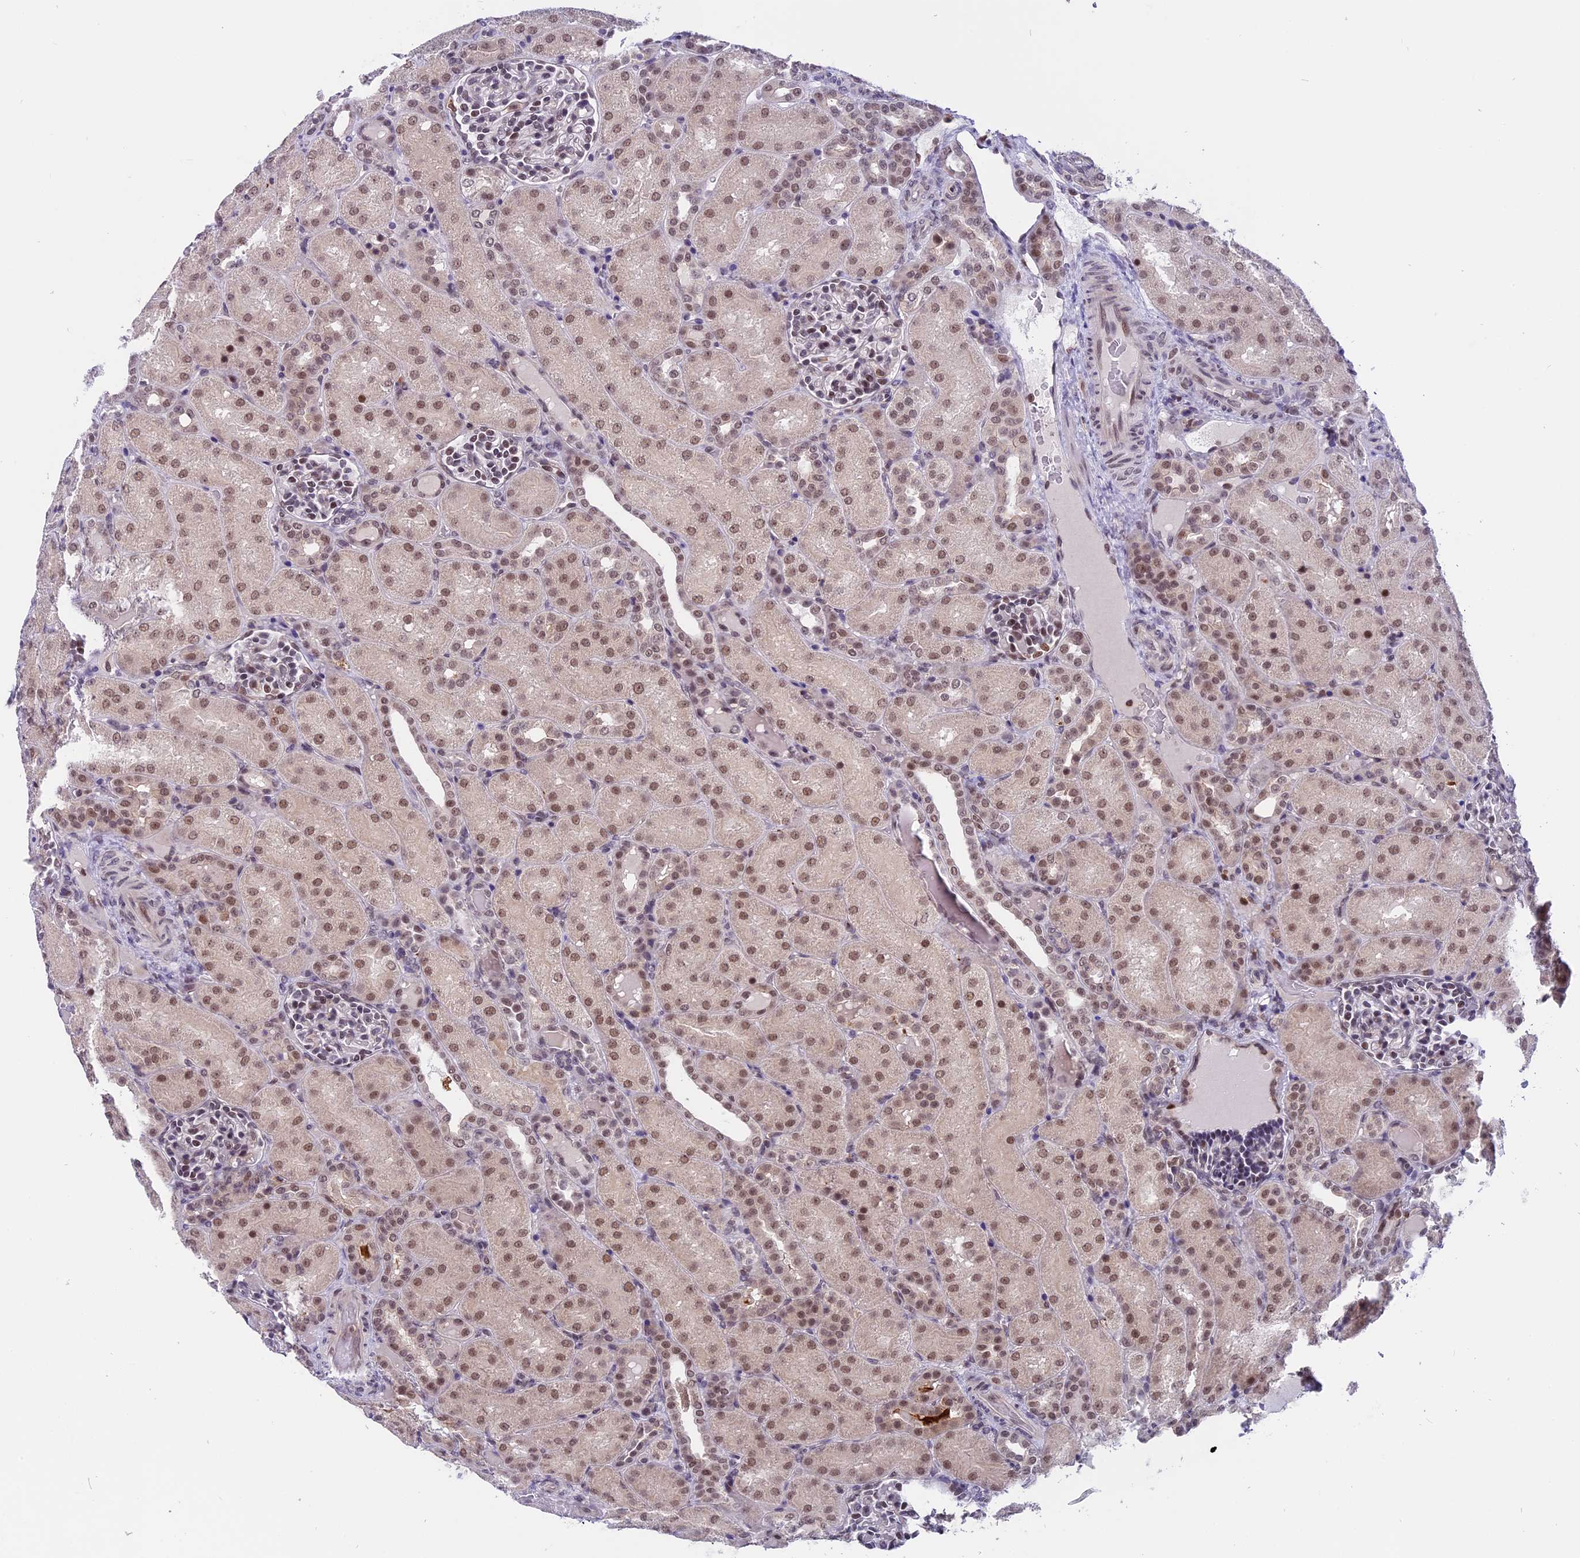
{"staining": {"intensity": "moderate", "quantity": "25%-75%", "location": "nuclear"}, "tissue": "kidney", "cell_type": "Cells in glomeruli", "image_type": "normal", "snomed": [{"axis": "morphology", "description": "Normal tissue, NOS"}, {"axis": "topography", "description": "Kidney"}], "caption": "IHC photomicrograph of normal kidney: kidney stained using immunohistochemistry shows medium levels of moderate protein expression localized specifically in the nuclear of cells in glomeruli, appearing as a nuclear brown color.", "gene": "TADA3", "patient": {"sex": "male", "age": 1}}